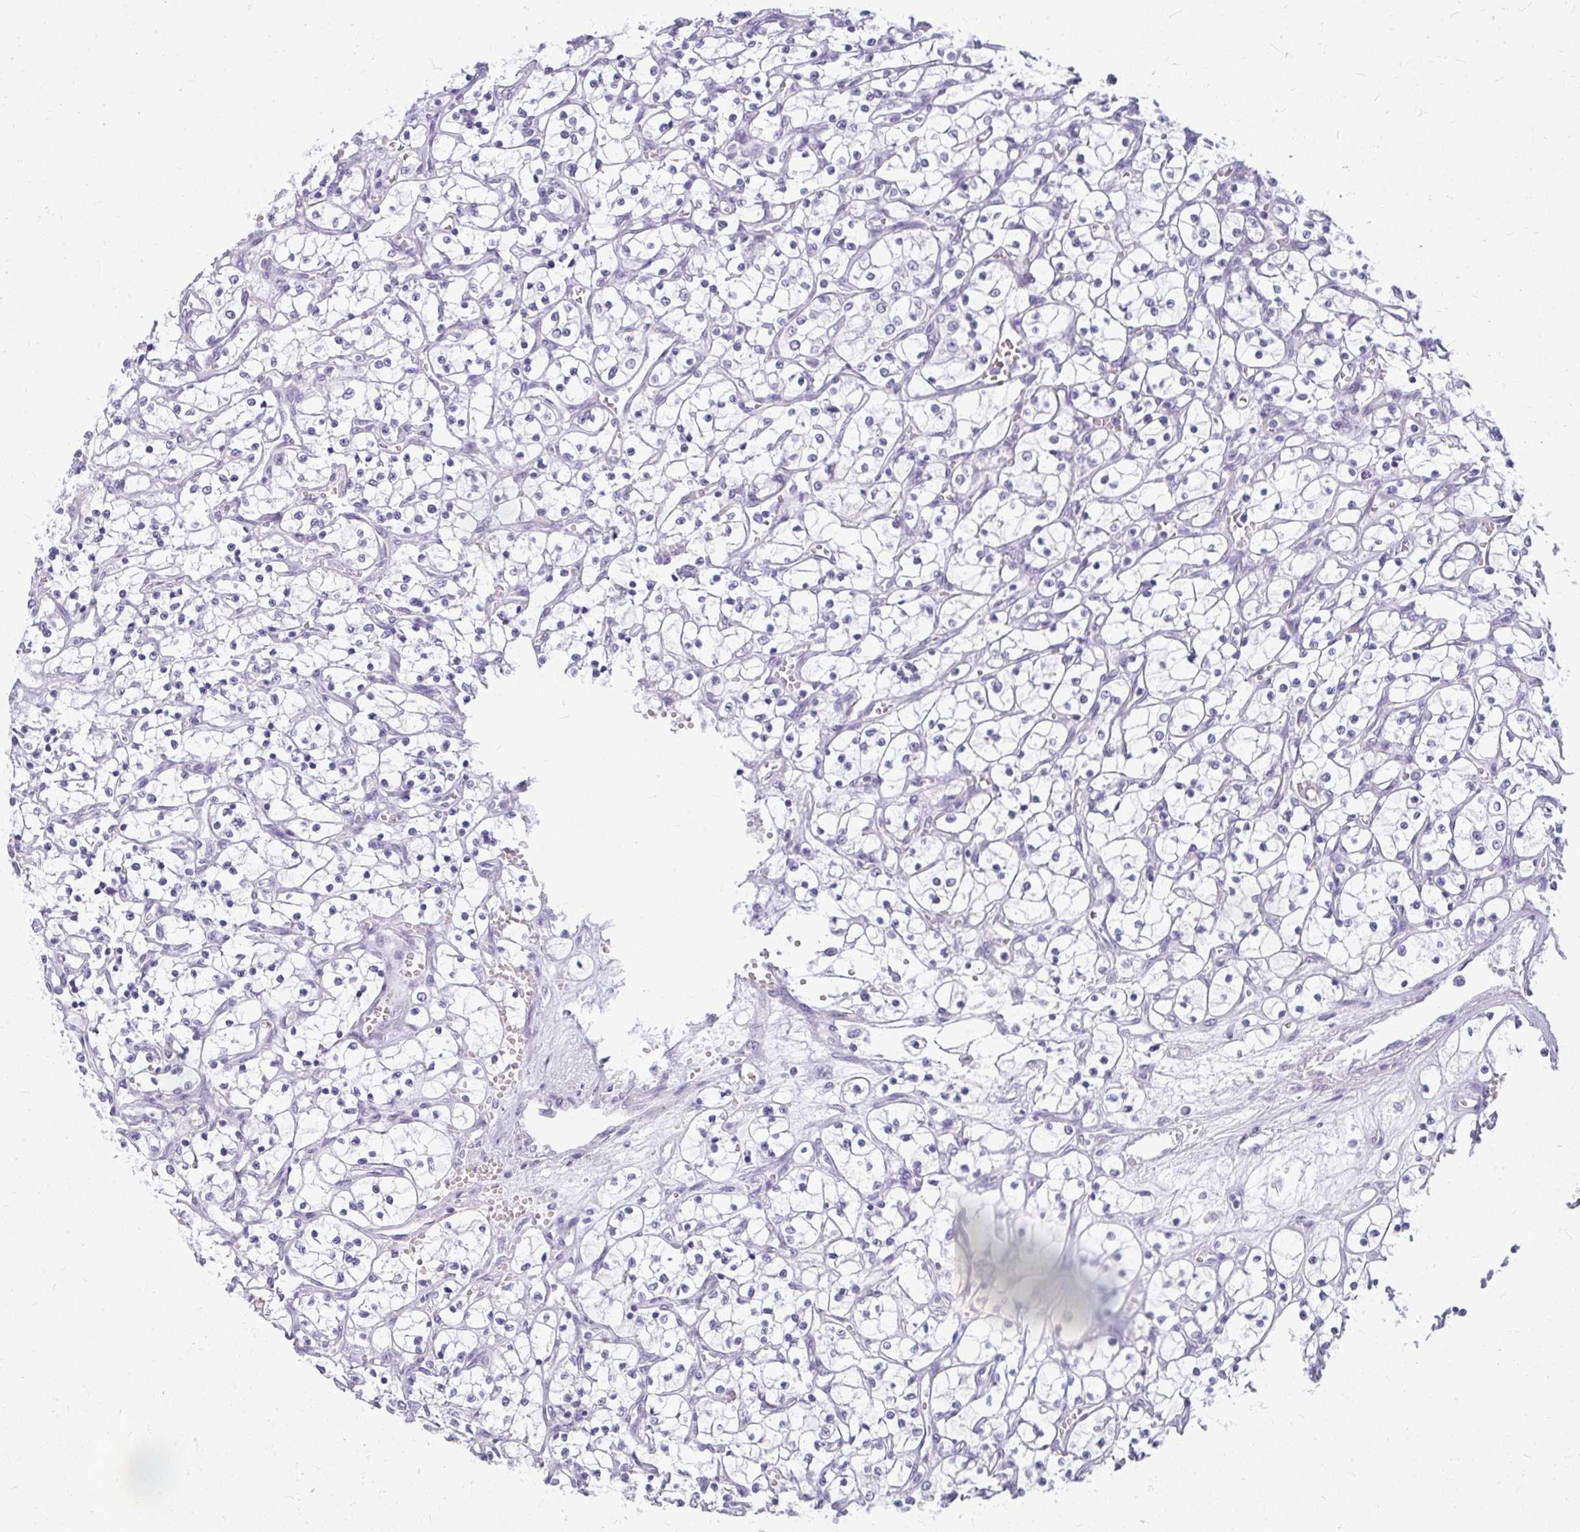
{"staining": {"intensity": "negative", "quantity": "none", "location": "none"}, "tissue": "renal cancer", "cell_type": "Tumor cells", "image_type": "cancer", "snomed": [{"axis": "morphology", "description": "Adenocarcinoma, NOS"}, {"axis": "topography", "description": "Kidney"}], "caption": "This histopathology image is of renal adenocarcinoma stained with IHC to label a protein in brown with the nuclei are counter-stained blue. There is no staining in tumor cells.", "gene": "TEX33", "patient": {"sex": "female", "age": 69}}